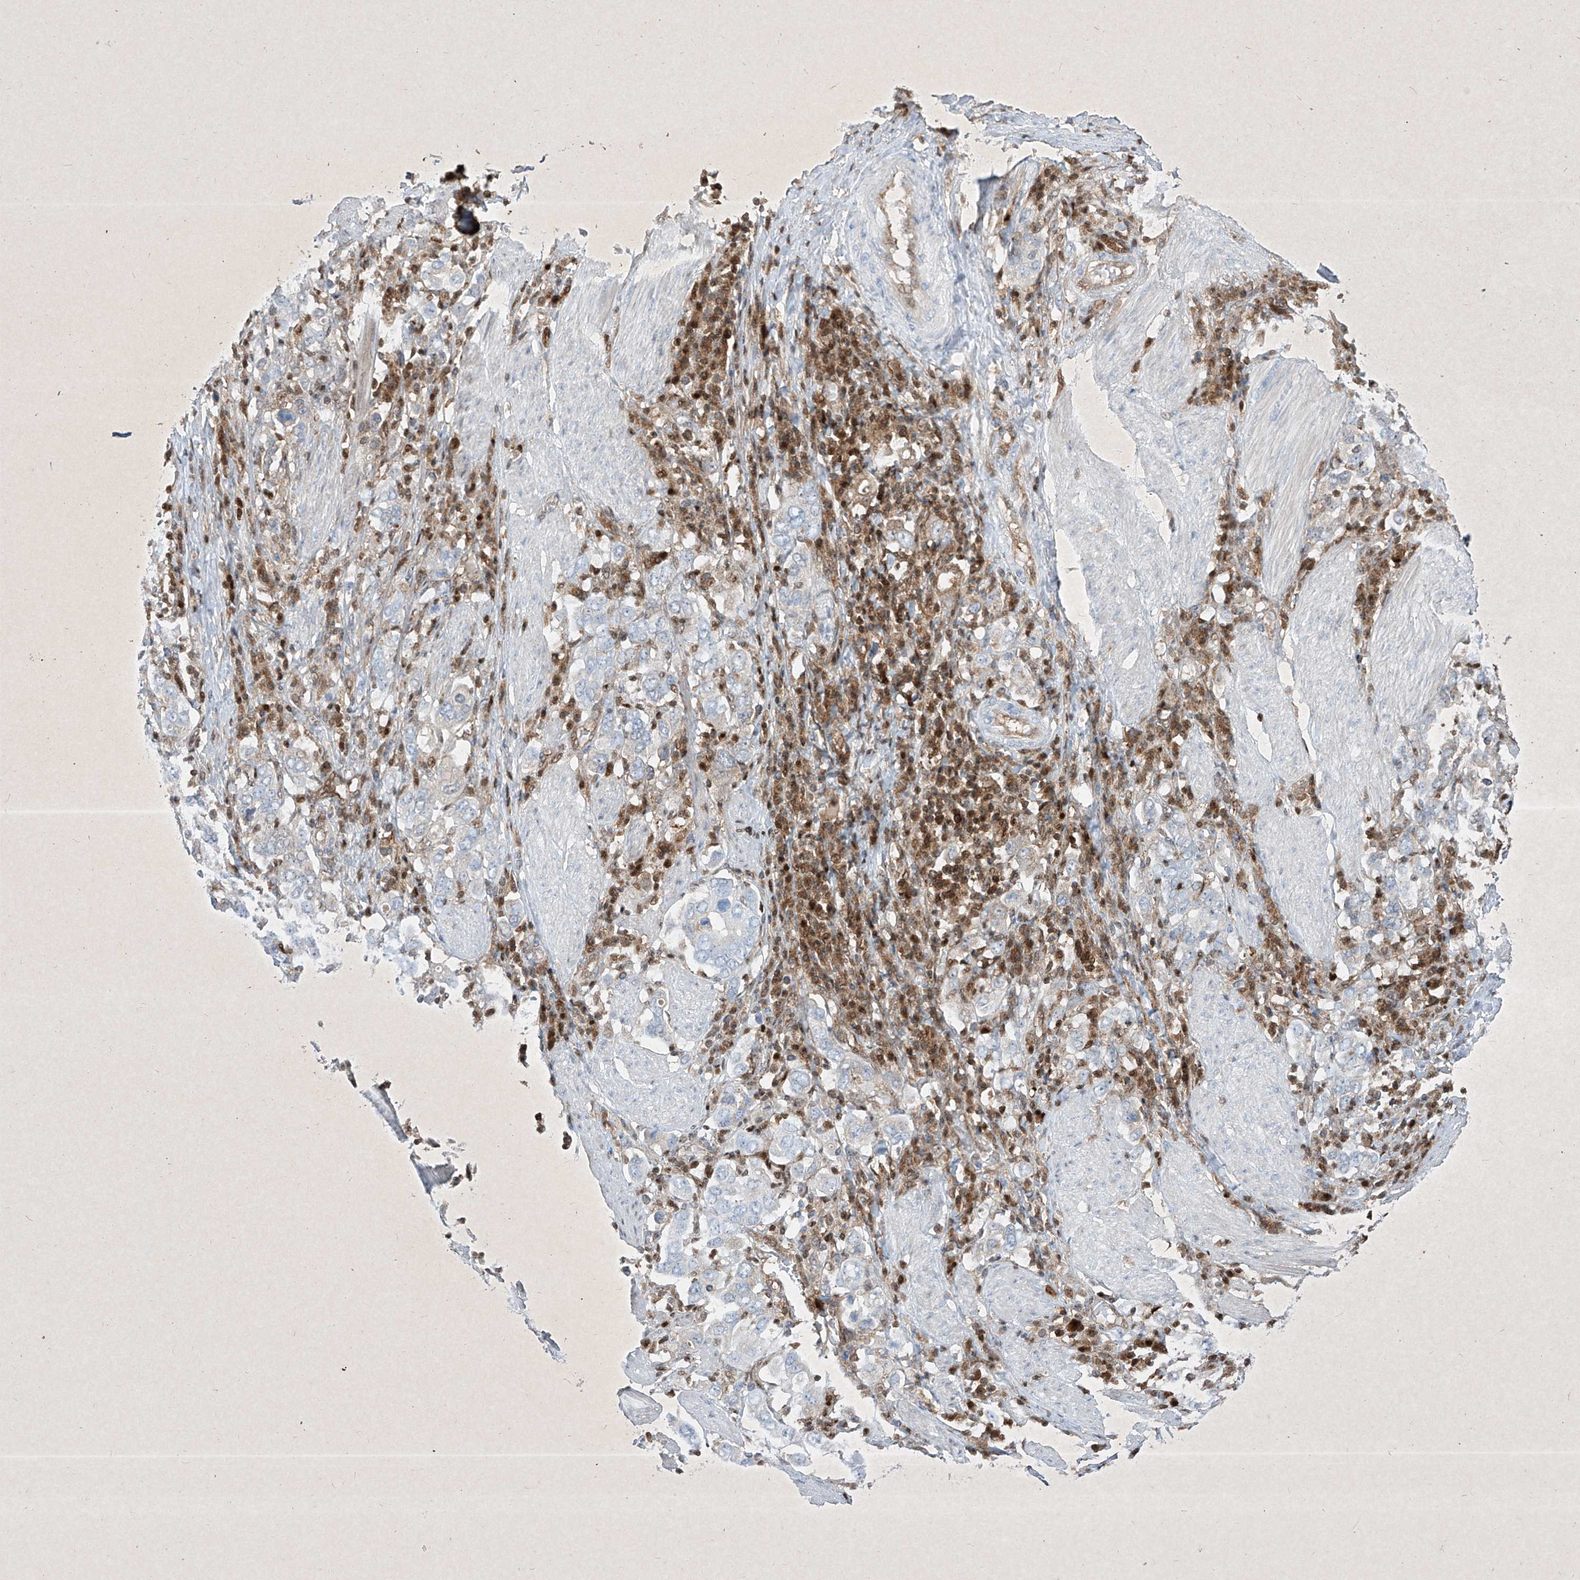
{"staining": {"intensity": "weak", "quantity": "<25%", "location": "cytoplasmic/membranous"}, "tissue": "stomach cancer", "cell_type": "Tumor cells", "image_type": "cancer", "snomed": [{"axis": "morphology", "description": "Adenocarcinoma, NOS"}, {"axis": "topography", "description": "Stomach, upper"}], "caption": "High magnification brightfield microscopy of stomach cancer stained with DAB (3,3'-diaminobenzidine) (brown) and counterstained with hematoxylin (blue): tumor cells show no significant positivity.", "gene": "PSMB10", "patient": {"sex": "male", "age": 62}}